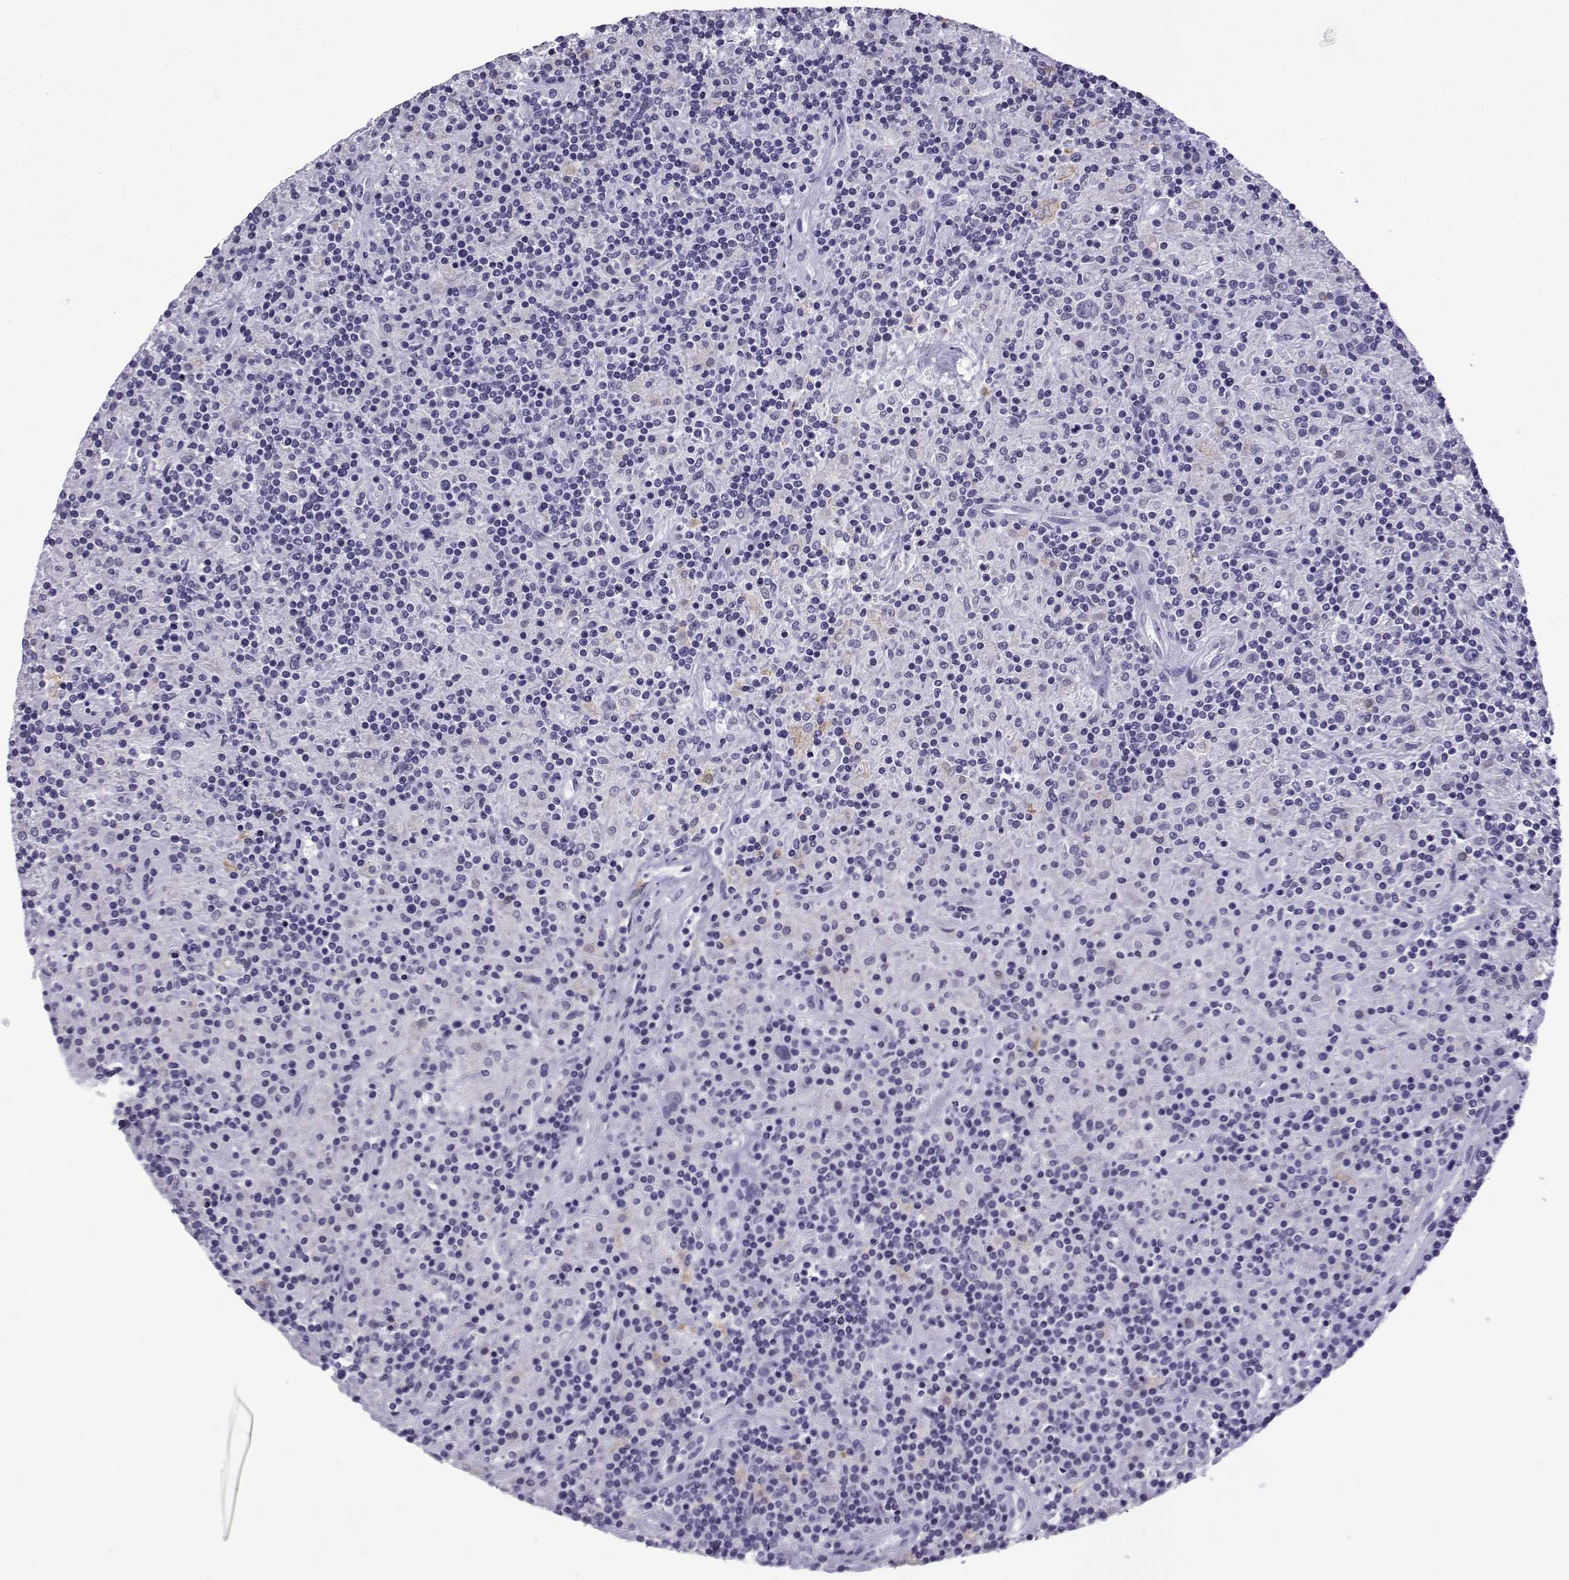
{"staining": {"intensity": "negative", "quantity": "none", "location": "none"}, "tissue": "lymphoma", "cell_type": "Tumor cells", "image_type": "cancer", "snomed": [{"axis": "morphology", "description": "Hodgkin's disease, NOS"}, {"axis": "topography", "description": "Lymph node"}], "caption": "Immunohistochemistry photomicrograph of neoplastic tissue: lymphoma stained with DAB (3,3'-diaminobenzidine) exhibits no significant protein staining in tumor cells. (Immunohistochemistry, brightfield microscopy, high magnification).", "gene": "MRGBP", "patient": {"sex": "male", "age": 70}}